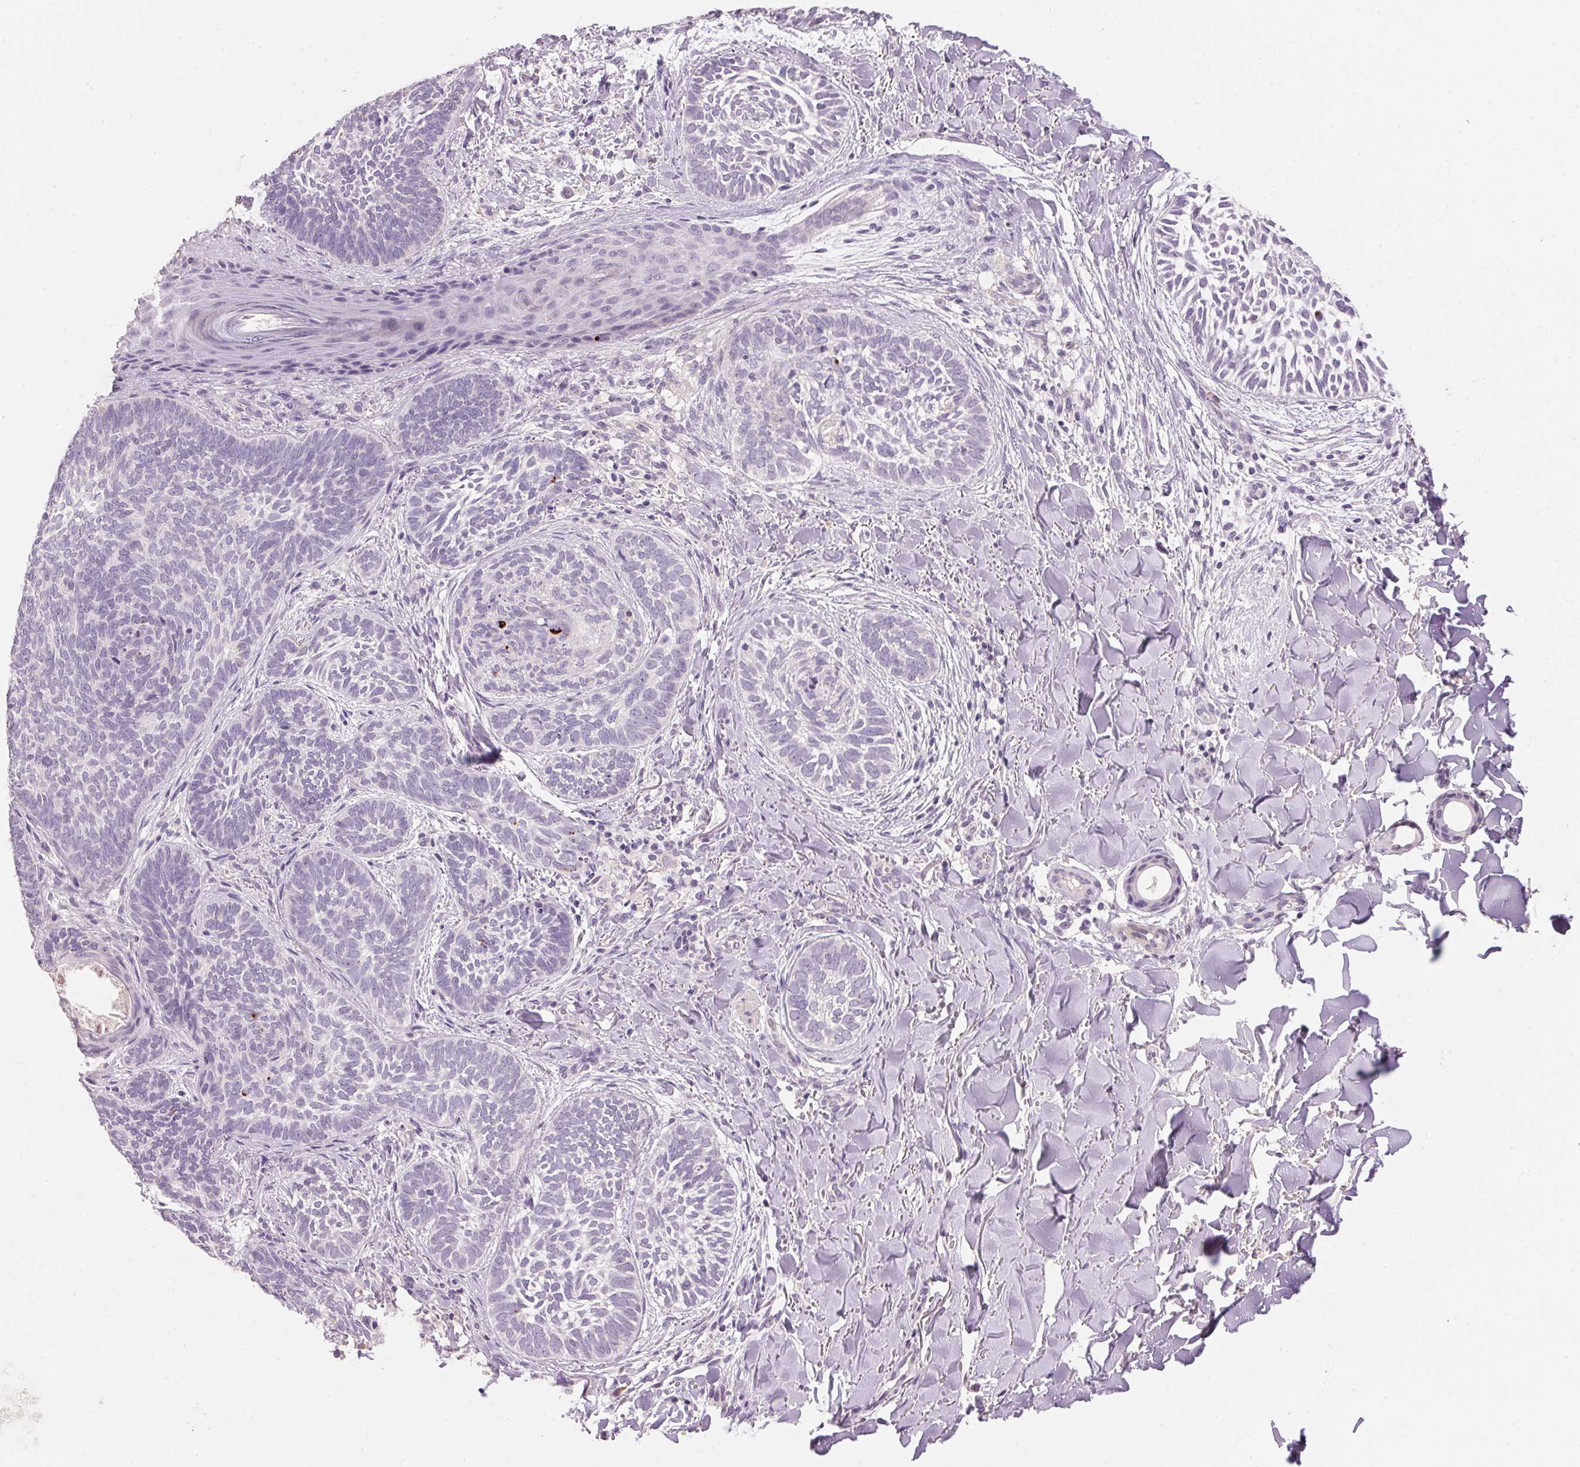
{"staining": {"intensity": "negative", "quantity": "none", "location": "none"}, "tissue": "skin cancer", "cell_type": "Tumor cells", "image_type": "cancer", "snomed": [{"axis": "morphology", "description": "Normal tissue, NOS"}, {"axis": "morphology", "description": "Basal cell carcinoma"}, {"axis": "topography", "description": "Skin"}], "caption": "IHC histopathology image of human basal cell carcinoma (skin) stained for a protein (brown), which reveals no expression in tumor cells.", "gene": "LYZL6", "patient": {"sex": "male", "age": 46}}